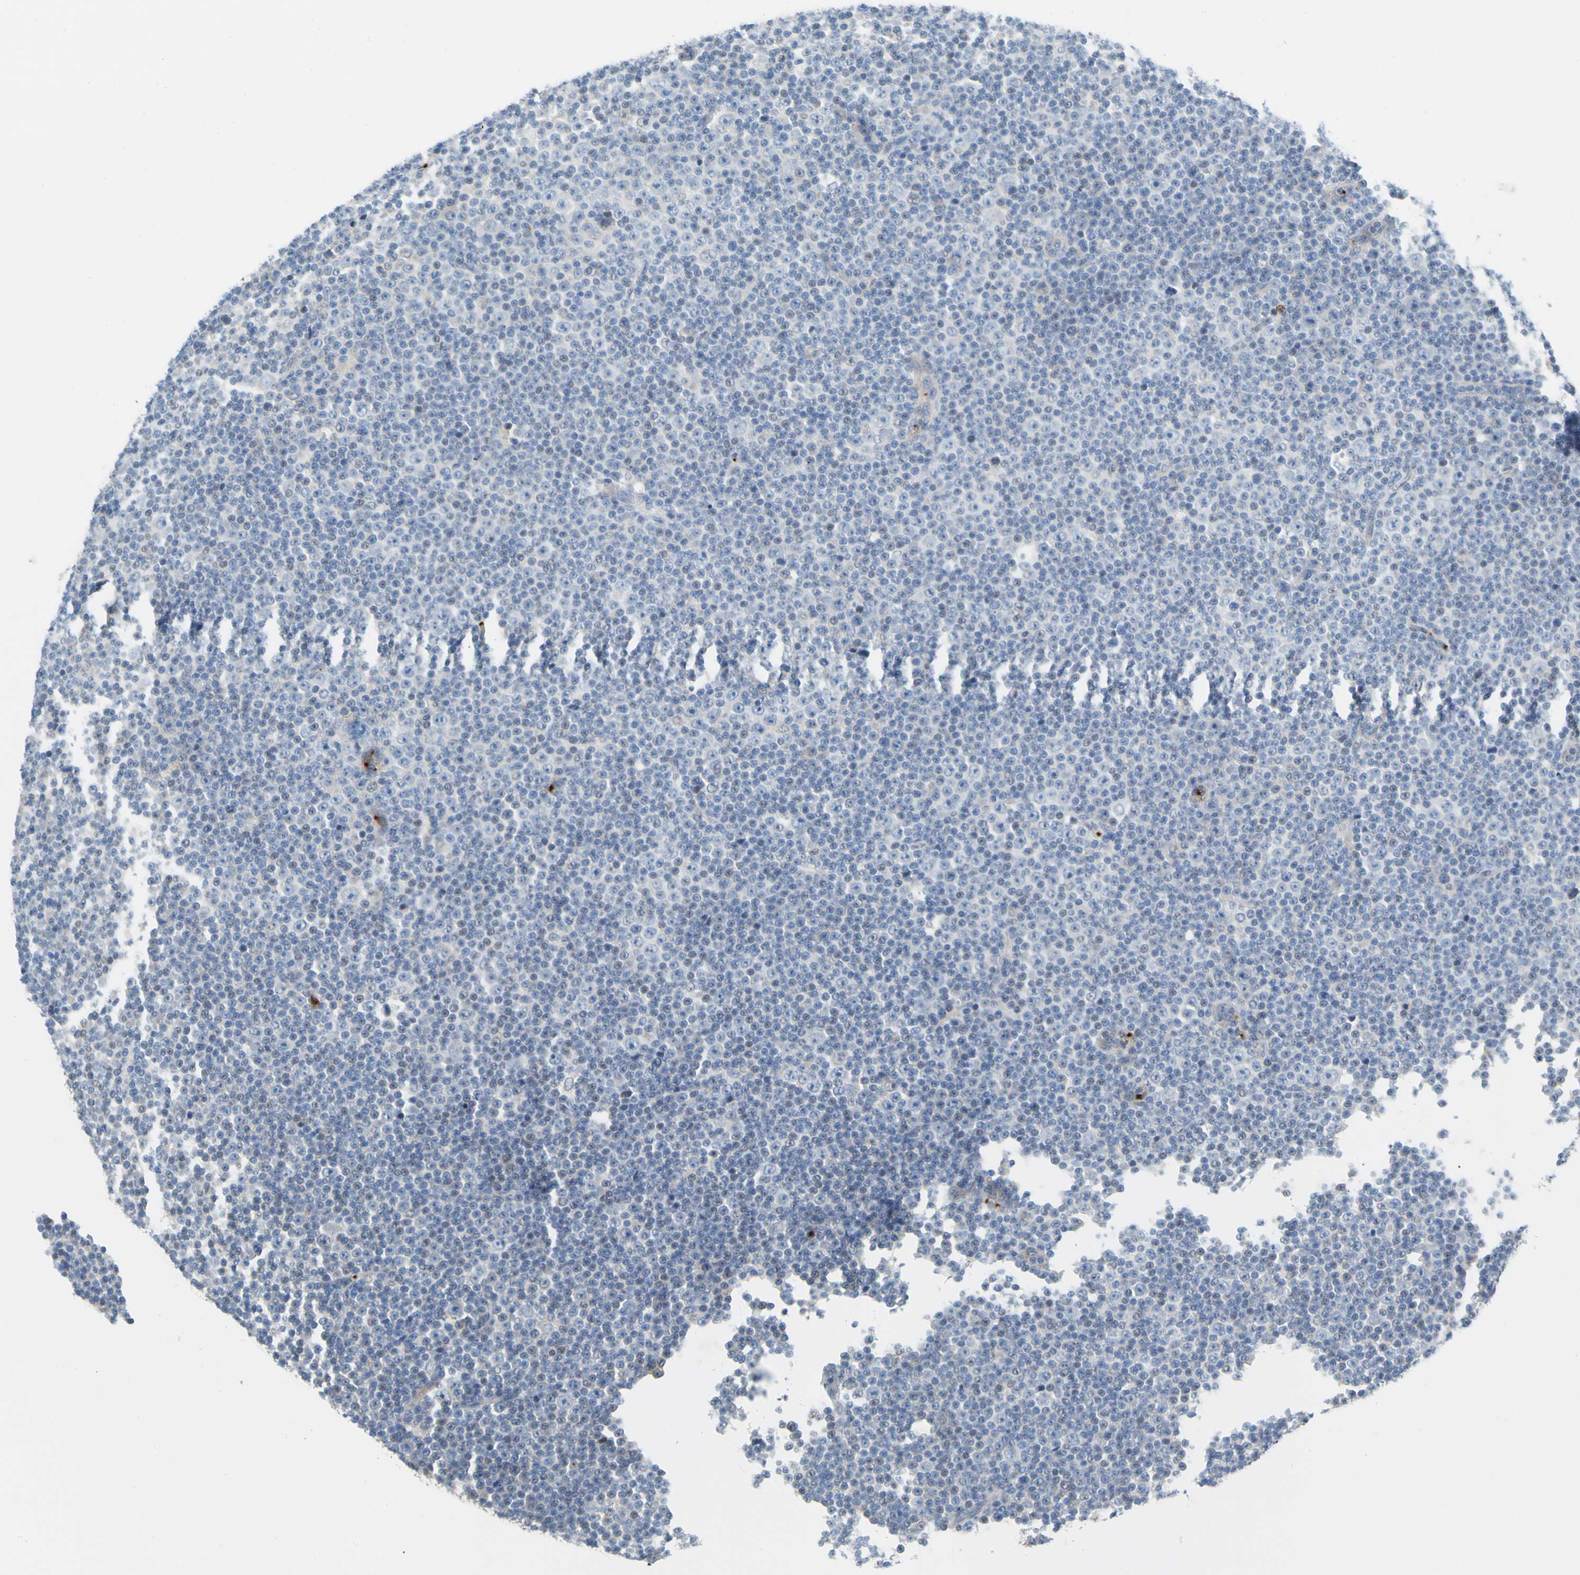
{"staining": {"intensity": "negative", "quantity": "none", "location": "none"}, "tissue": "lymphoma", "cell_type": "Tumor cells", "image_type": "cancer", "snomed": [{"axis": "morphology", "description": "Malignant lymphoma, non-Hodgkin's type, Low grade"}, {"axis": "topography", "description": "Lymph node"}], "caption": "An immunohistochemistry photomicrograph of malignant lymphoma, non-Hodgkin's type (low-grade) is shown. There is no staining in tumor cells of malignant lymphoma, non-Hodgkin's type (low-grade).", "gene": "PPBP", "patient": {"sex": "female", "age": 67}}